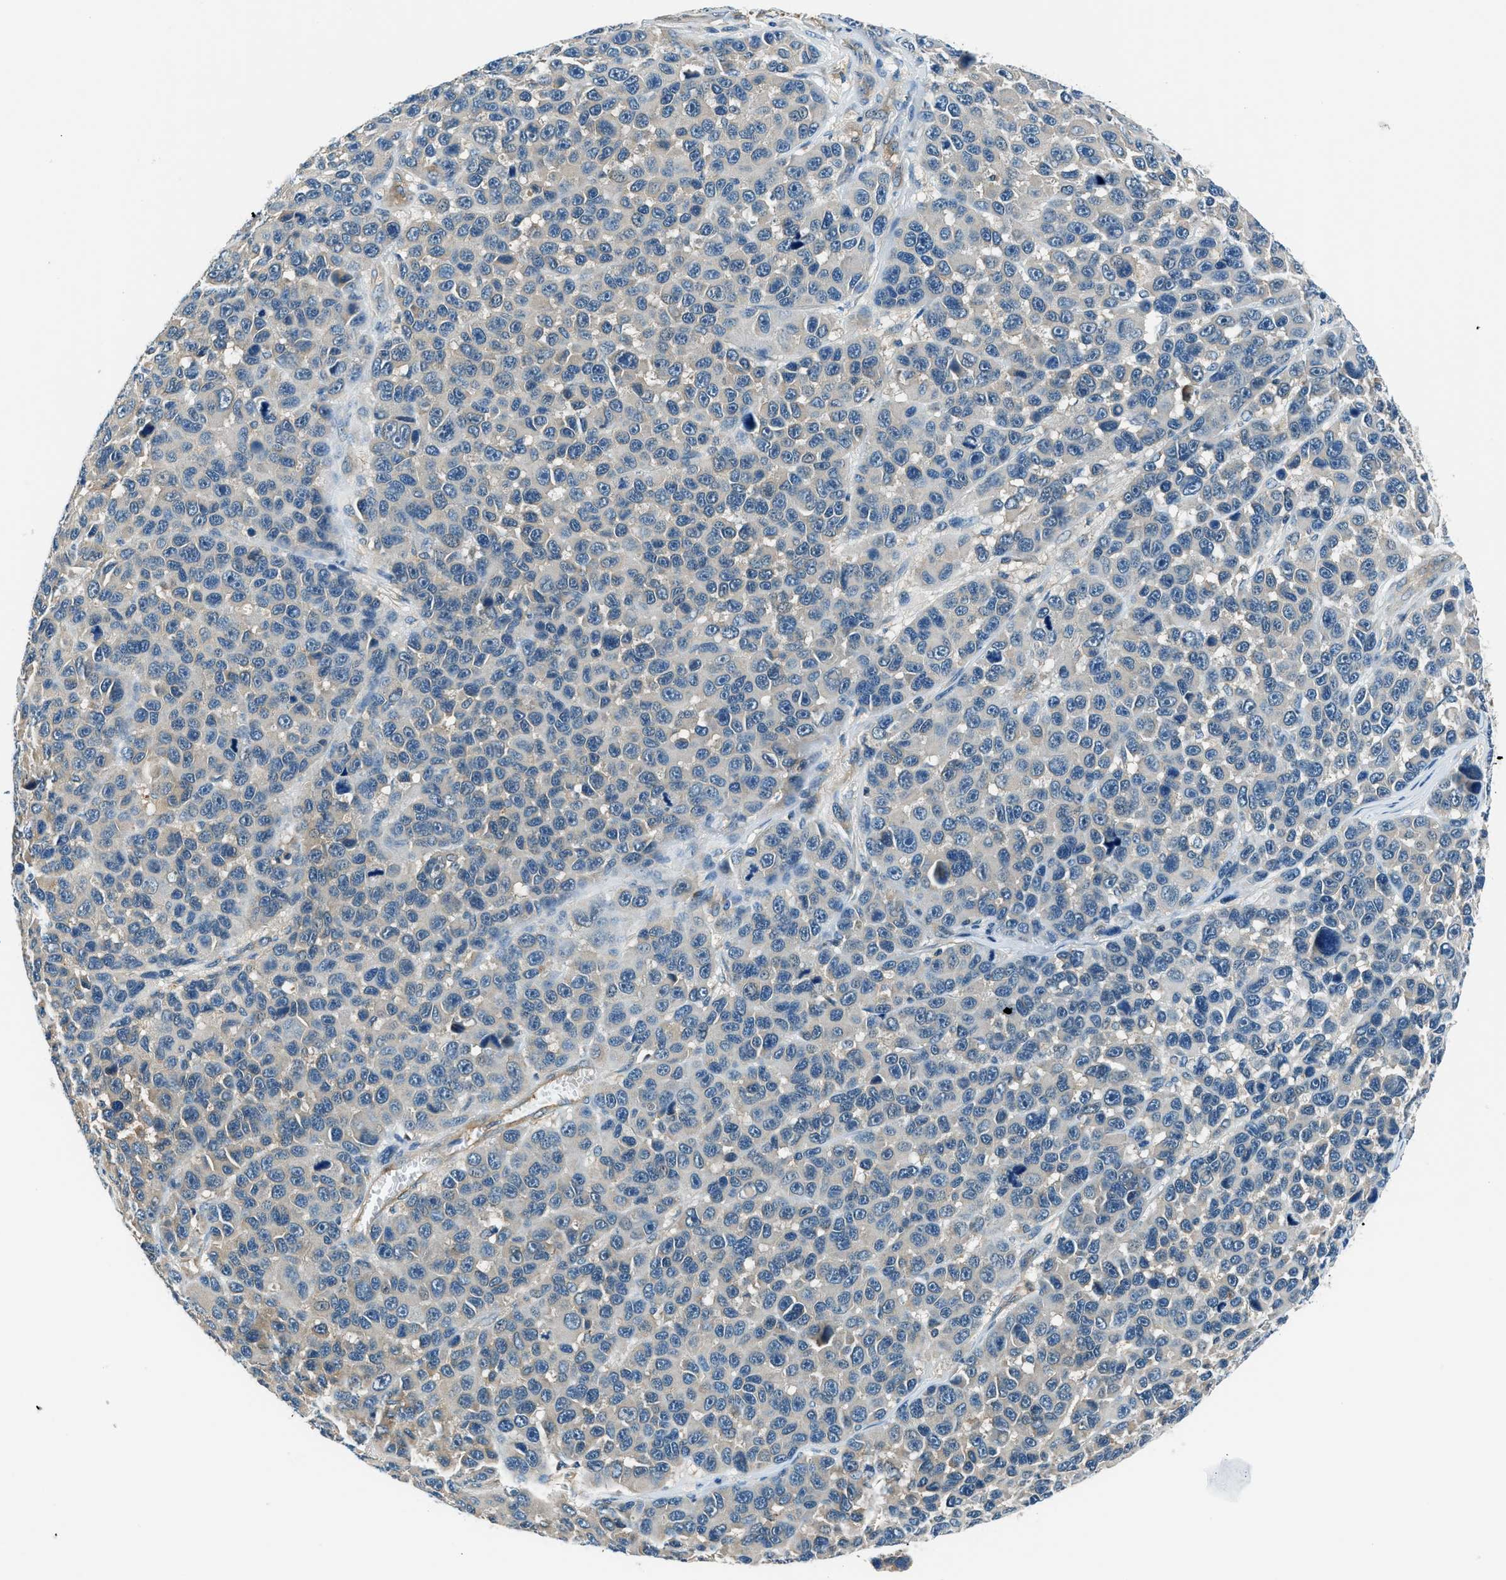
{"staining": {"intensity": "weak", "quantity": "<25%", "location": "cytoplasmic/membranous"}, "tissue": "melanoma", "cell_type": "Tumor cells", "image_type": "cancer", "snomed": [{"axis": "morphology", "description": "Malignant melanoma, NOS"}, {"axis": "topography", "description": "Skin"}], "caption": "Immunohistochemical staining of human malignant melanoma demonstrates no significant positivity in tumor cells.", "gene": "SLC19A2", "patient": {"sex": "male", "age": 53}}